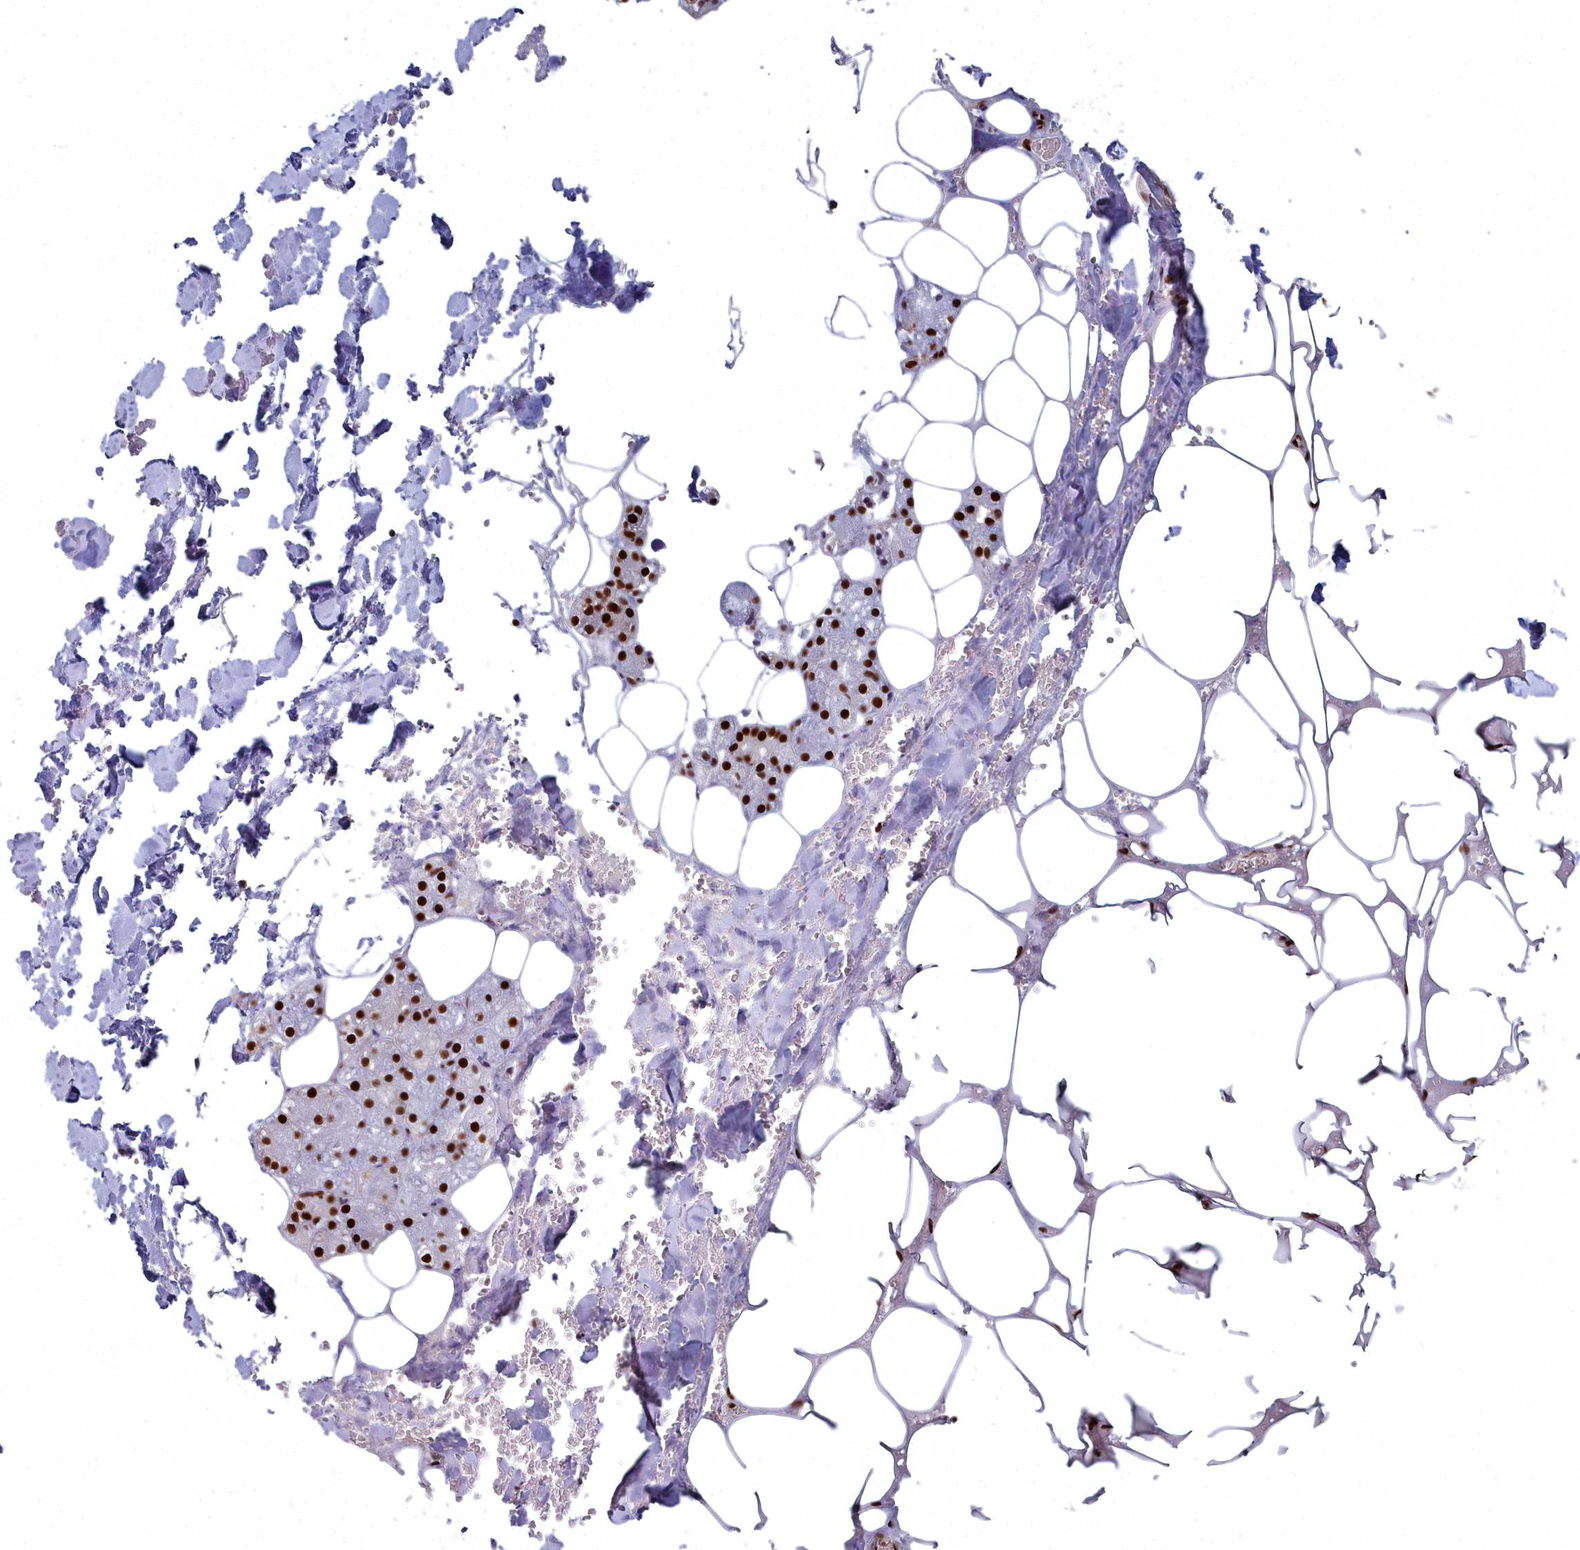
{"staining": {"intensity": "strong", "quantity": ">75%", "location": "nuclear"}, "tissue": "salivary gland", "cell_type": "Glandular cells", "image_type": "normal", "snomed": [{"axis": "morphology", "description": "Normal tissue, NOS"}, {"axis": "topography", "description": "Salivary gland"}], "caption": "IHC of normal human salivary gland exhibits high levels of strong nuclear expression in about >75% of glandular cells.", "gene": "SF3B3", "patient": {"sex": "male", "age": 62}}